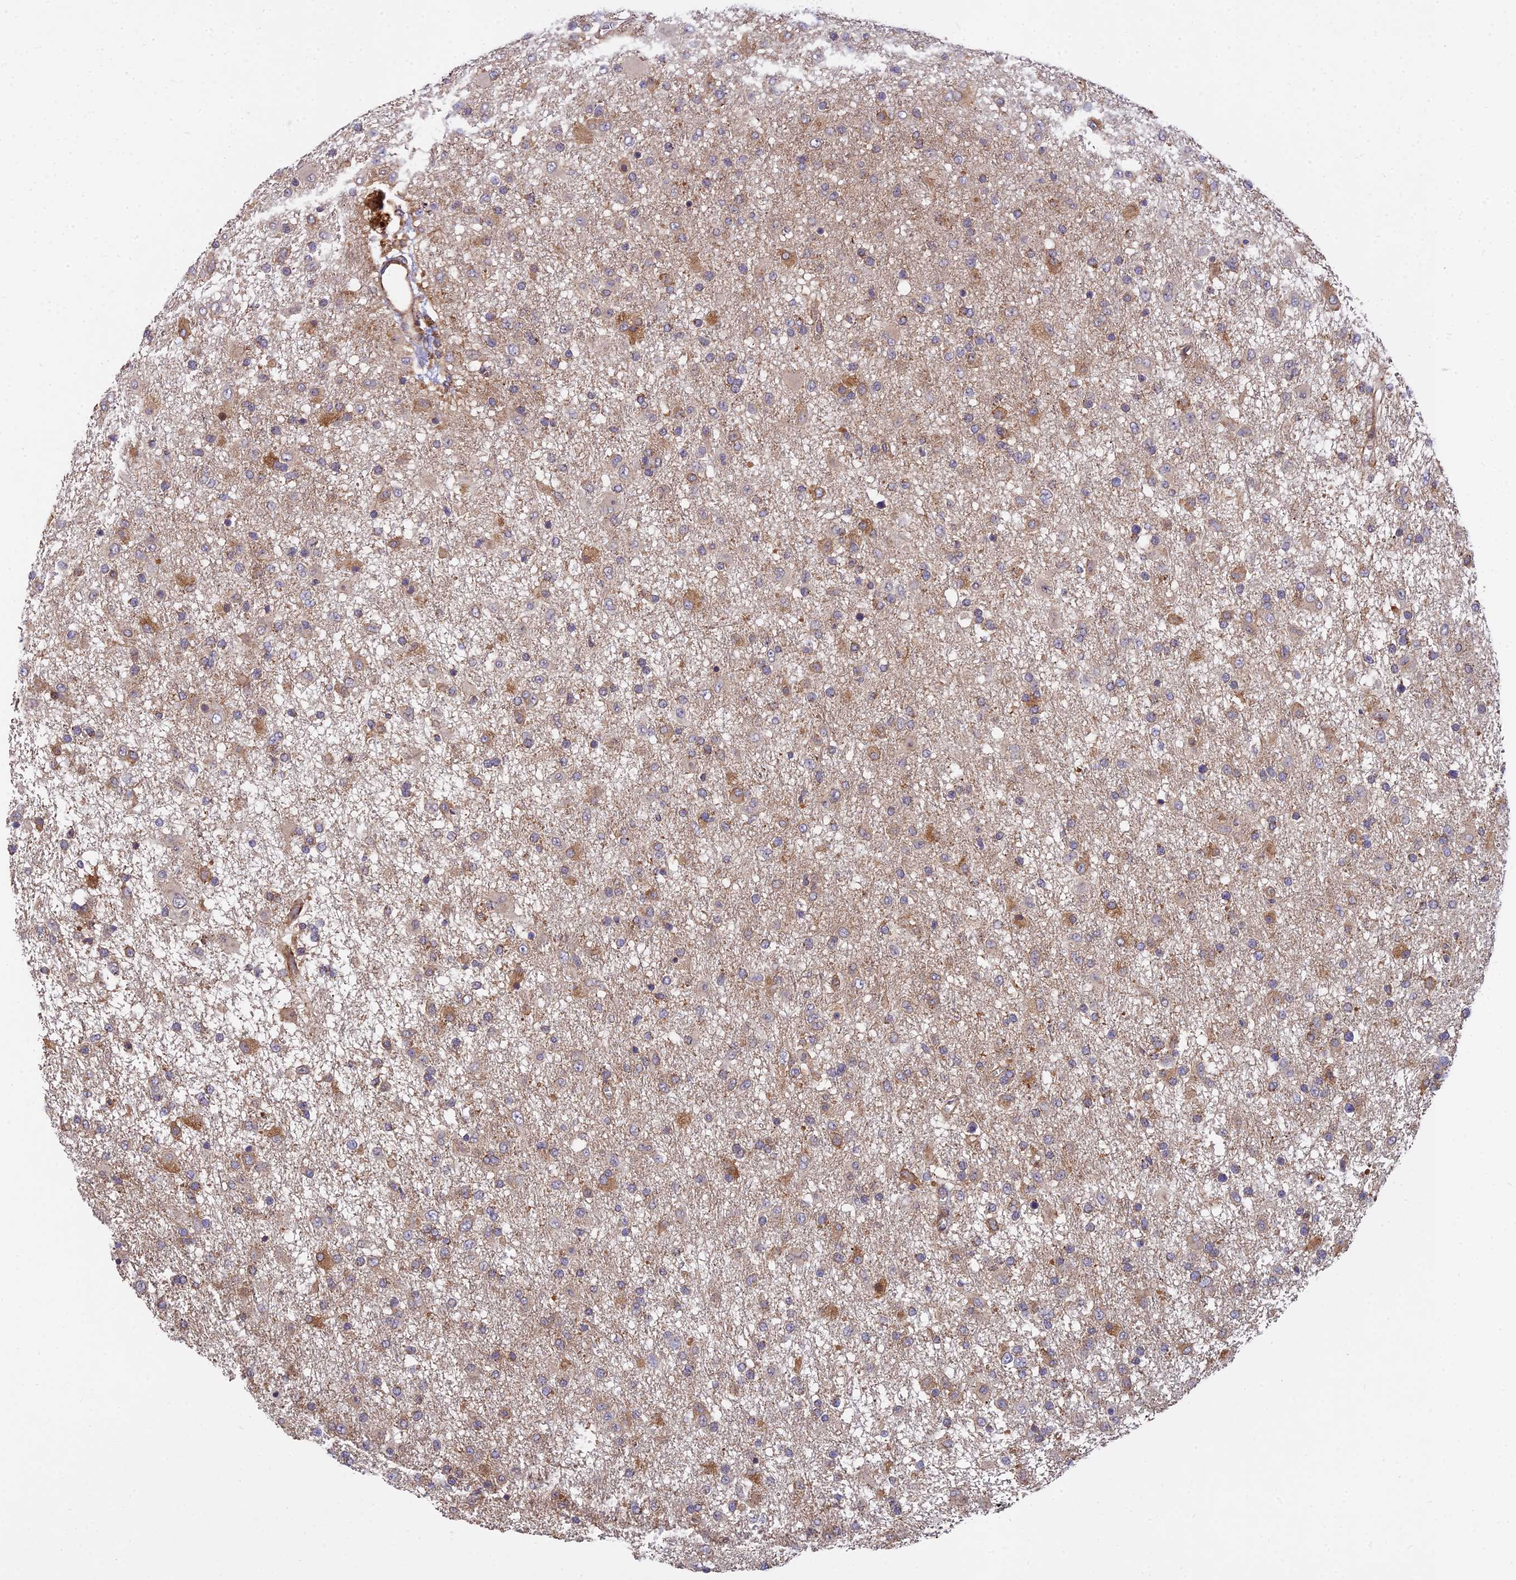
{"staining": {"intensity": "strong", "quantity": "25%-75%", "location": "cytoplasmic/membranous"}, "tissue": "glioma", "cell_type": "Tumor cells", "image_type": "cancer", "snomed": [{"axis": "morphology", "description": "Glioma, malignant, Low grade"}, {"axis": "topography", "description": "Brain"}], "caption": "Approximately 25%-75% of tumor cells in glioma show strong cytoplasmic/membranous protein positivity as visualized by brown immunohistochemical staining.", "gene": "ARL8B", "patient": {"sex": "male", "age": 65}}